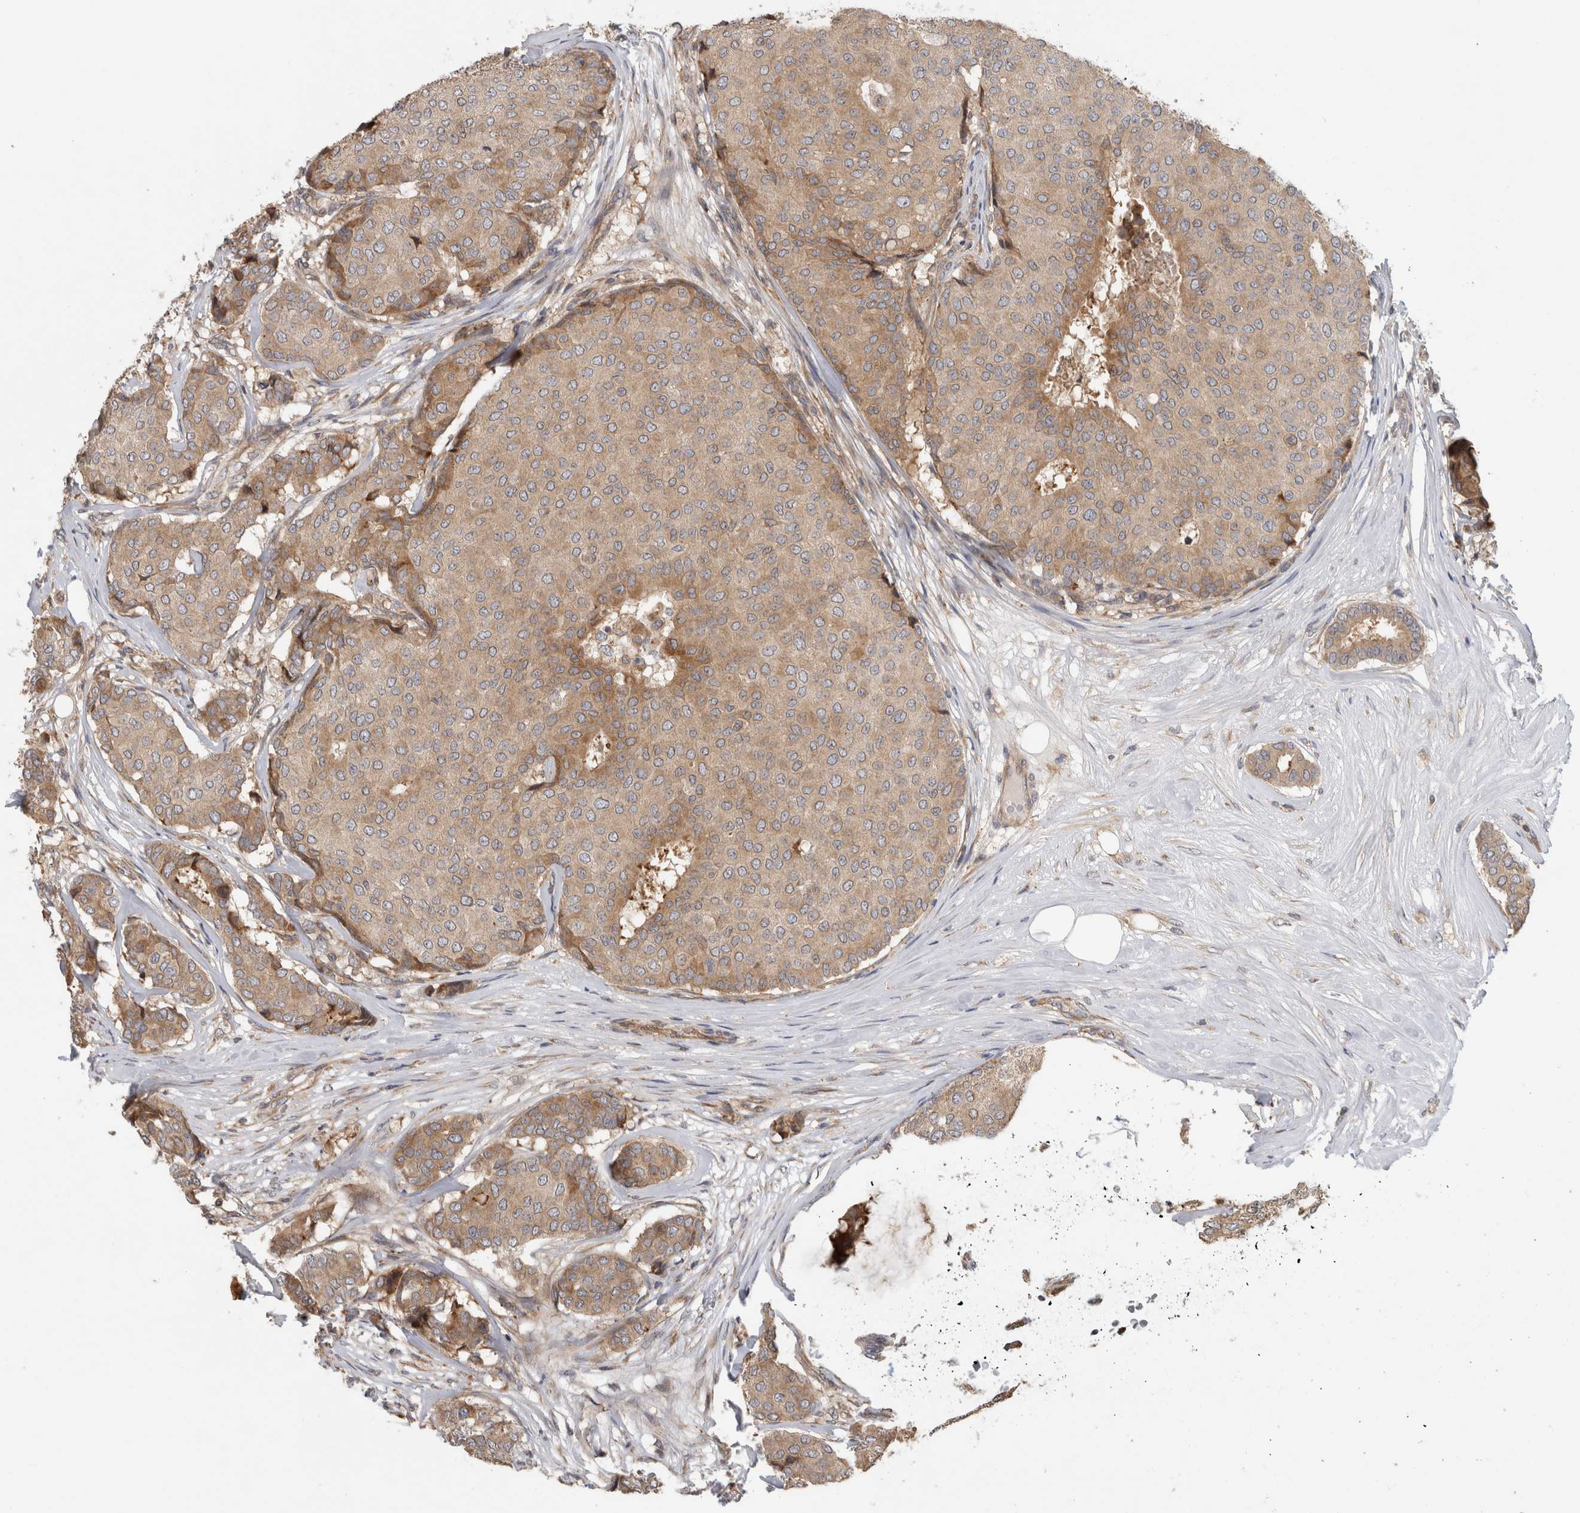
{"staining": {"intensity": "moderate", "quantity": "25%-75%", "location": "cytoplasmic/membranous"}, "tissue": "breast cancer", "cell_type": "Tumor cells", "image_type": "cancer", "snomed": [{"axis": "morphology", "description": "Duct carcinoma"}, {"axis": "topography", "description": "Breast"}], "caption": "An immunohistochemistry micrograph of neoplastic tissue is shown. Protein staining in brown labels moderate cytoplasmic/membranous positivity in breast cancer (infiltrating ductal carcinoma) within tumor cells.", "gene": "PARP6", "patient": {"sex": "female", "age": 75}}